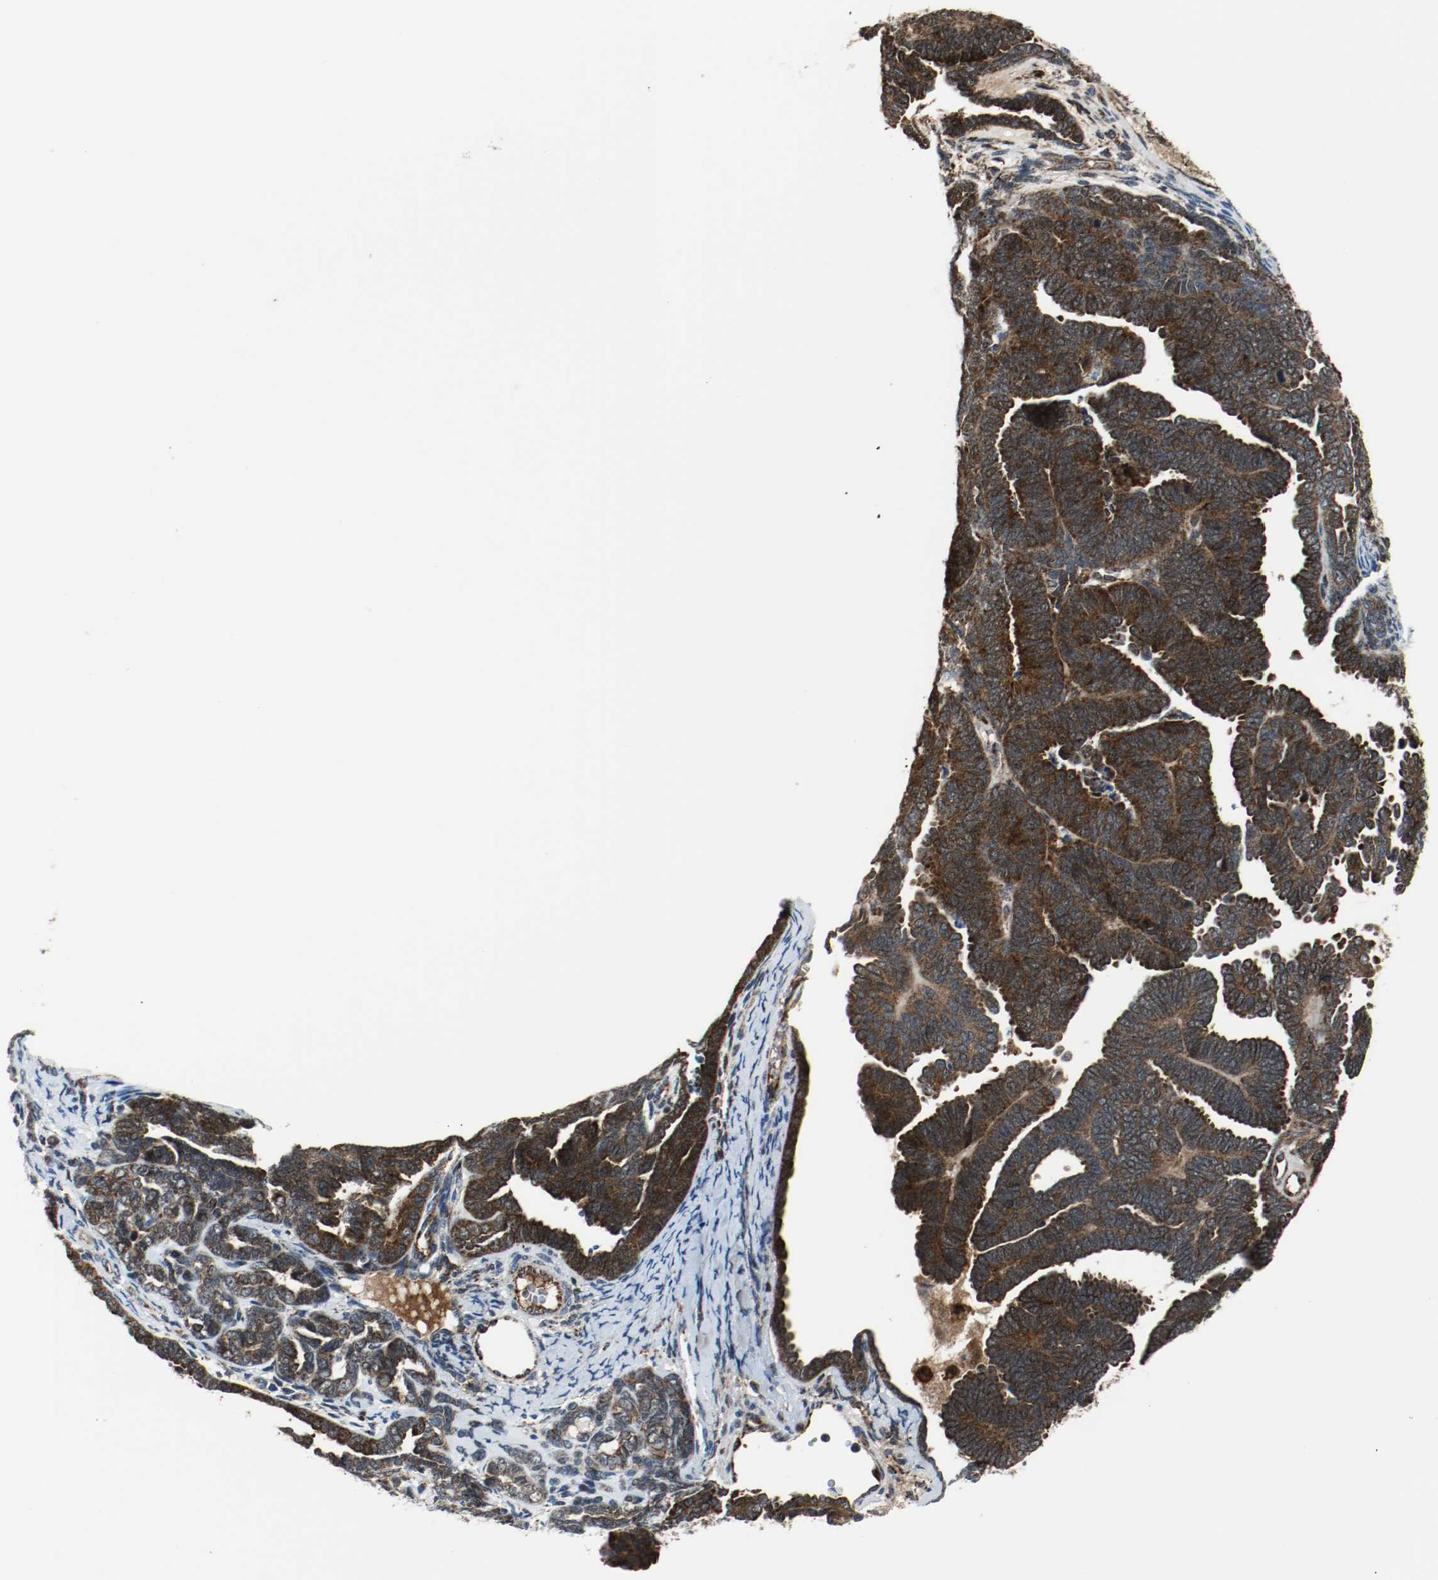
{"staining": {"intensity": "strong", "quantity": ">75%", "location": "cytoplasmic/membranous"}, "tissue": "endometrial cancer", "cell_type": "Tumor cells", "image_type": "cancer", "snomed": [{"axis": "morphology", "description": "Neoplasm, malignant, NOS"}, {"axis": "topography", "description": "Endometrium"}], "caption": "Immunohistochemistry (DAB (3,3'-diaminobenzidine)) staining of endometrial cancer demonstrates strong cytoplasmic/membranous protein positivity in about >75% of tumor cells. Immunohistochemistry stains the protein in brown and the nuclei are stained blue.", "gene": "TXNRD1", "patient": {"sex": "female", "age": 74}}